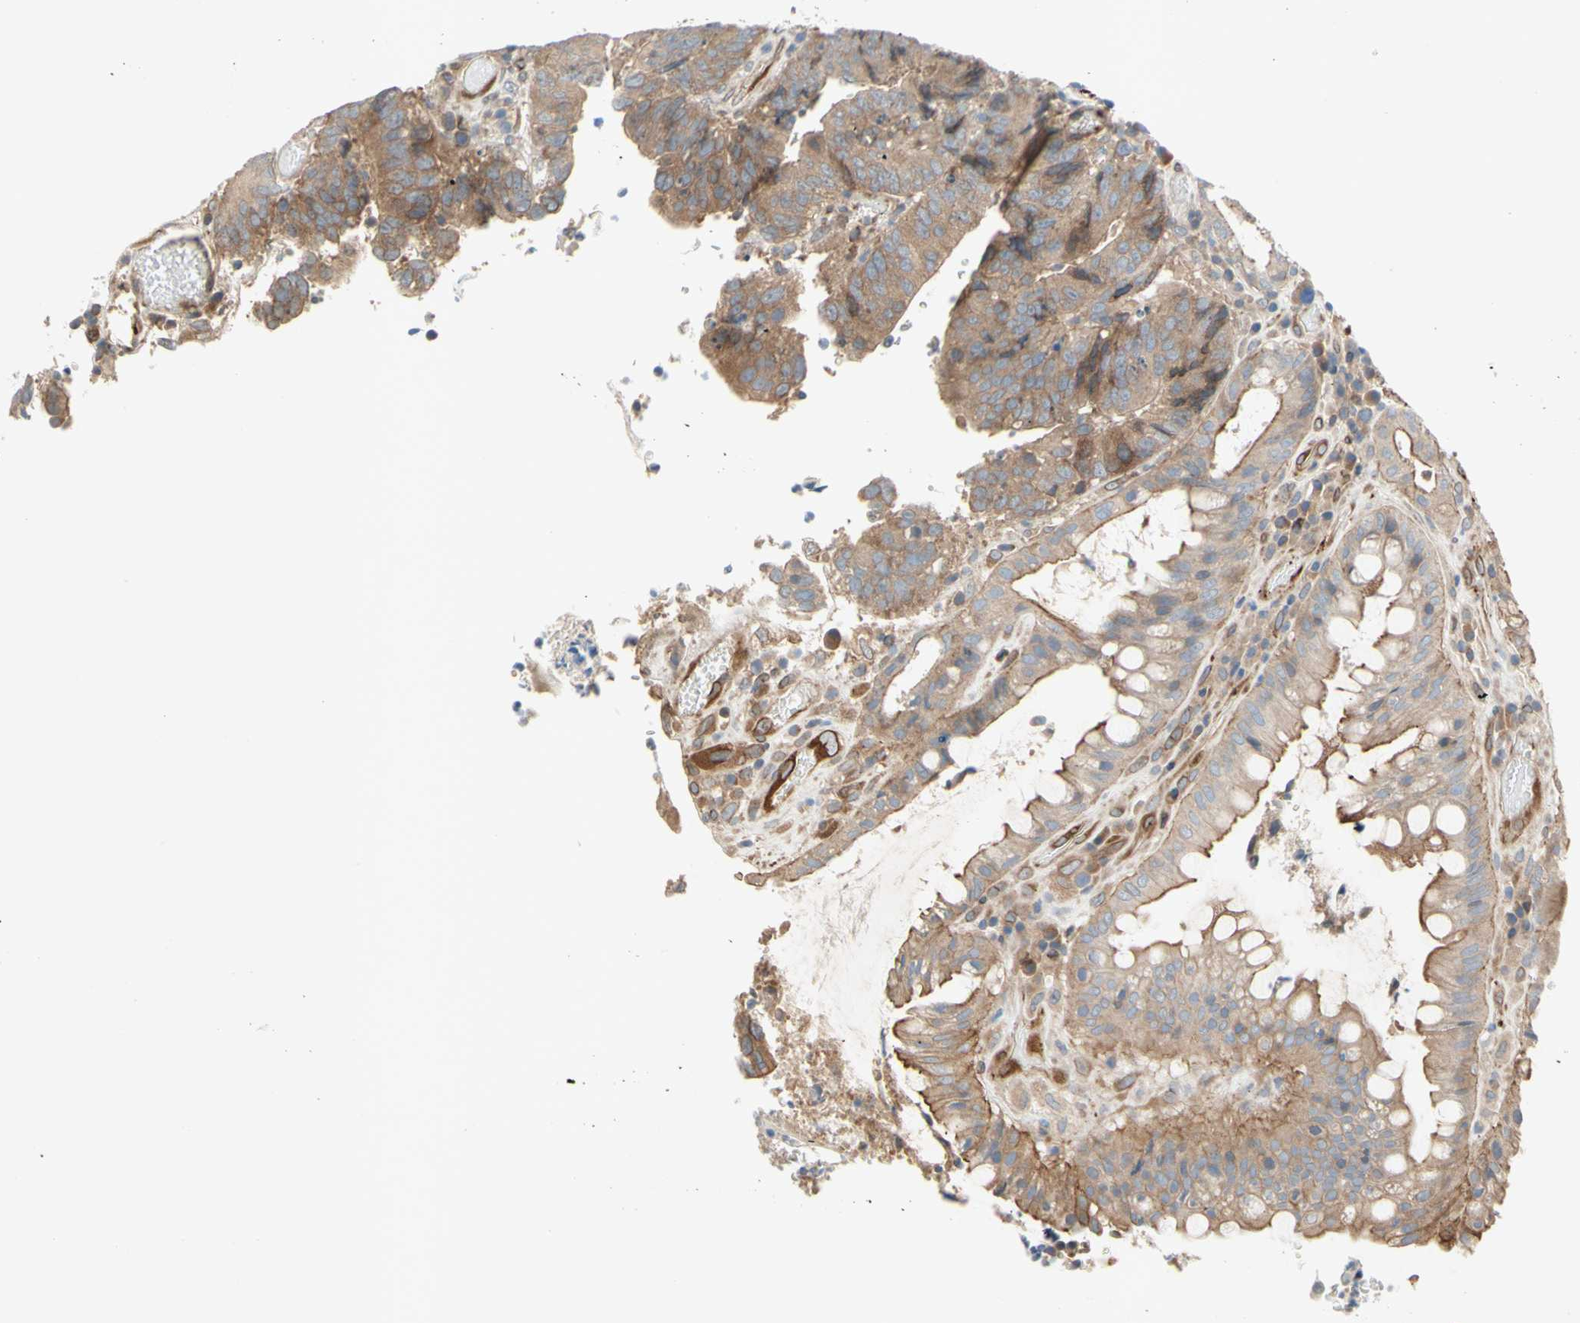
{"staining": {"intensity": "weak", "quantity": ">75%", "location": "cytoplasmic/membranous"}, "tissue": "colorectal cancer", "cell_type": "Tumor cells", "image_type": "cancer", "snomed": [{"axis": "morphology", "description": "Adenocarcinoma, NOS"}, {"axis": "topography", "description": "Rectum"}], "caption": "The immunohistochemical stain shows weak cytoplasmic/membranous staining in tumor cells of colorectal cancer (adenocarcinoma) tissue. The staining is performed using DAB (3,3'-diaminobenzidine) brown chromogen to label protein expression. The nuclei are counter-stained blue using hematoxylin.", "gene": "TRAF2", "patient": {"sex": "male", "age": 72}}